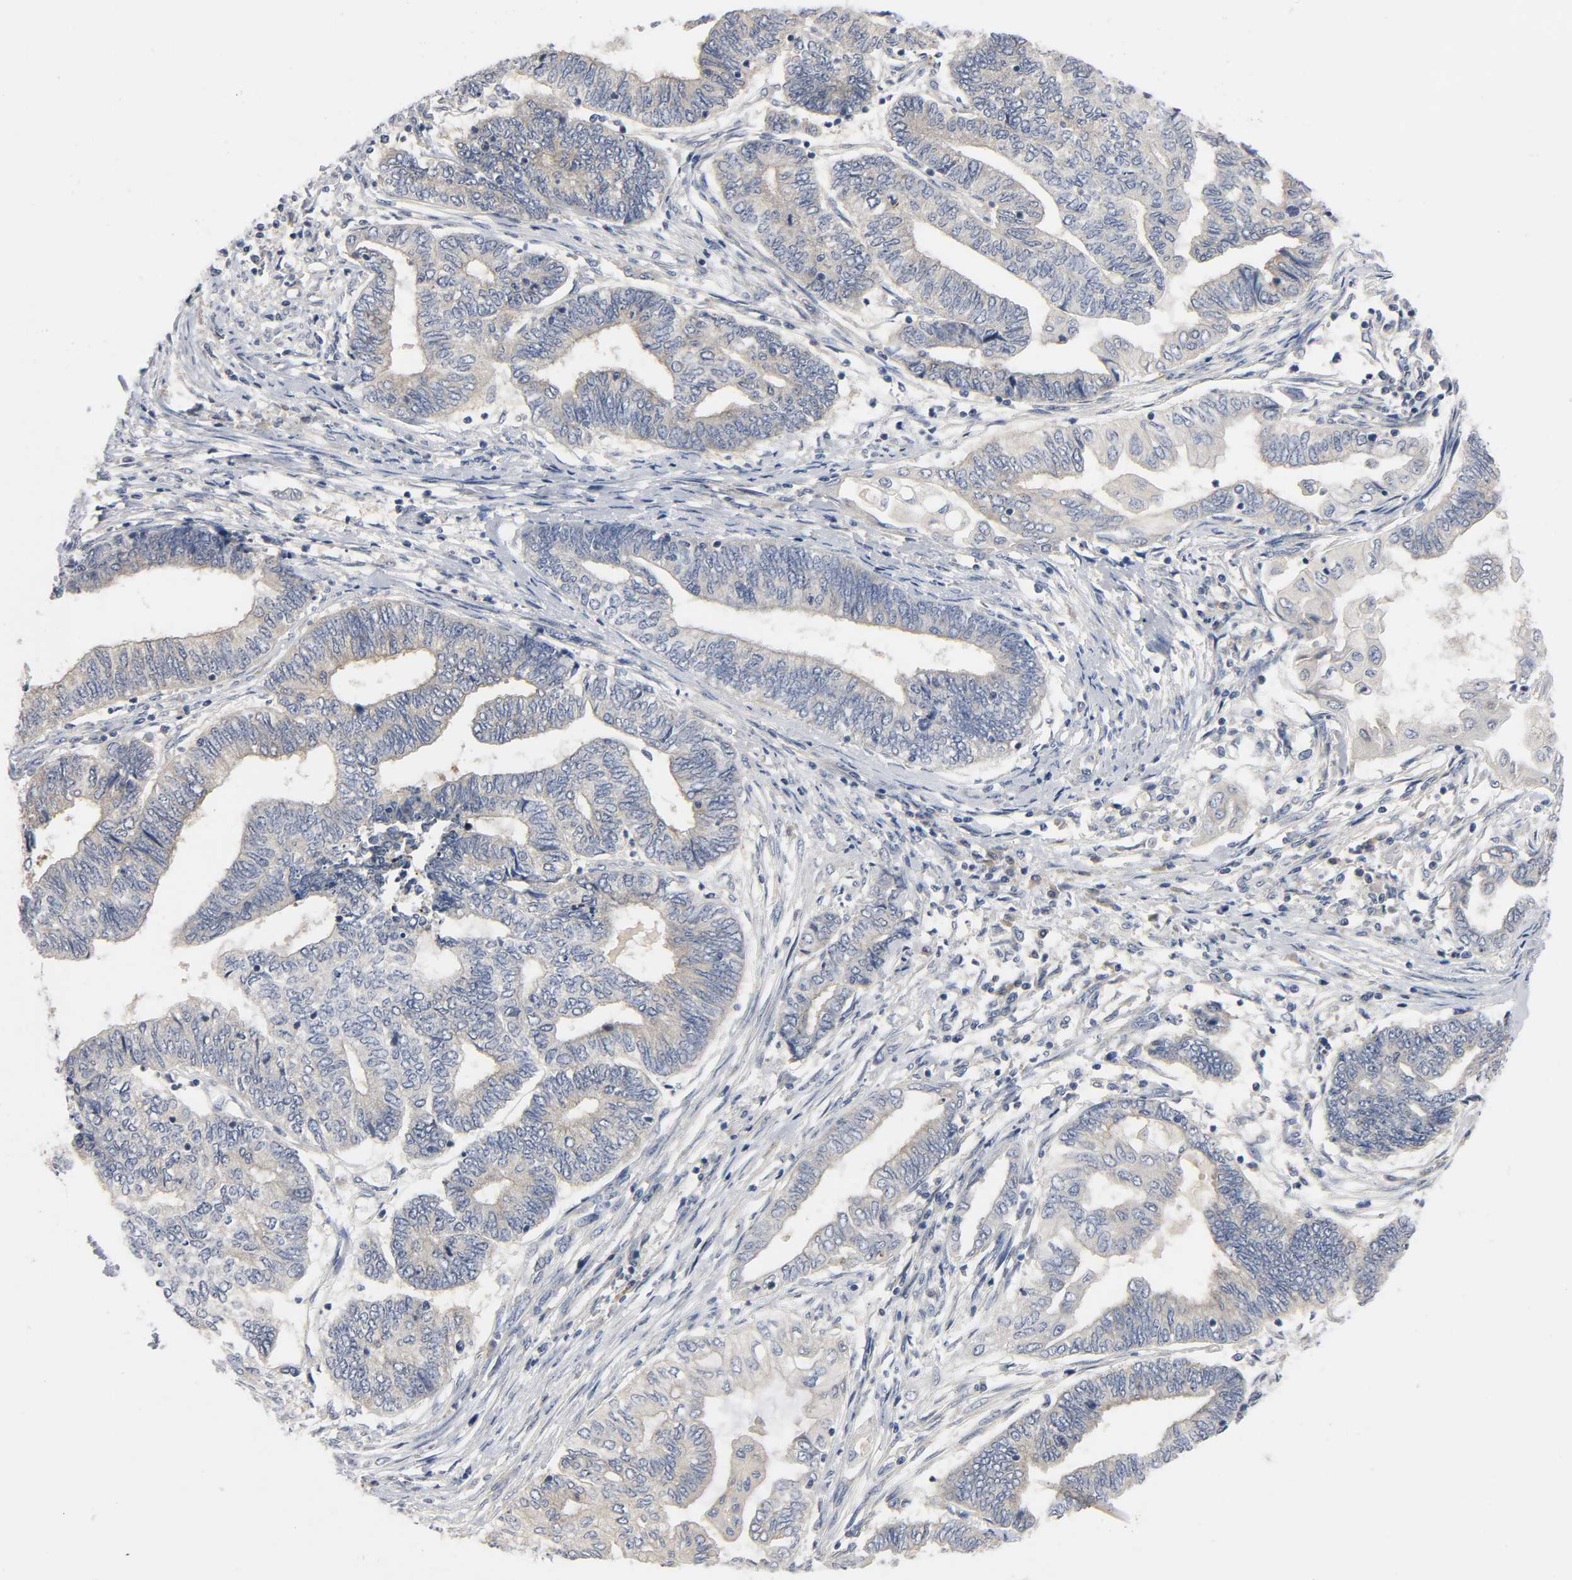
{"staining": {"intensity": "weak", "quantity": ">75%", "location": "cytoplasmic/membranous"}, "tissue": "endometrial cancer", "cell_type": "Tumor cells", "image_type": "cancer", "snomed": [{"axis": "morphology", "description": "Adenocarcinoma, NOS"}, {"axis": "topography", "description": "Uterus"}, {"axis": "topography", "description": "Endometrium"}], "caption": "Immunohistochemical staining of endometrial cancer demonstrates low levels of weak cytoplasmic/membranous expression in approximately >75% of tumor cells.", "gene": "HDAC6", "patient": {"sex": "female", "age": 70}}